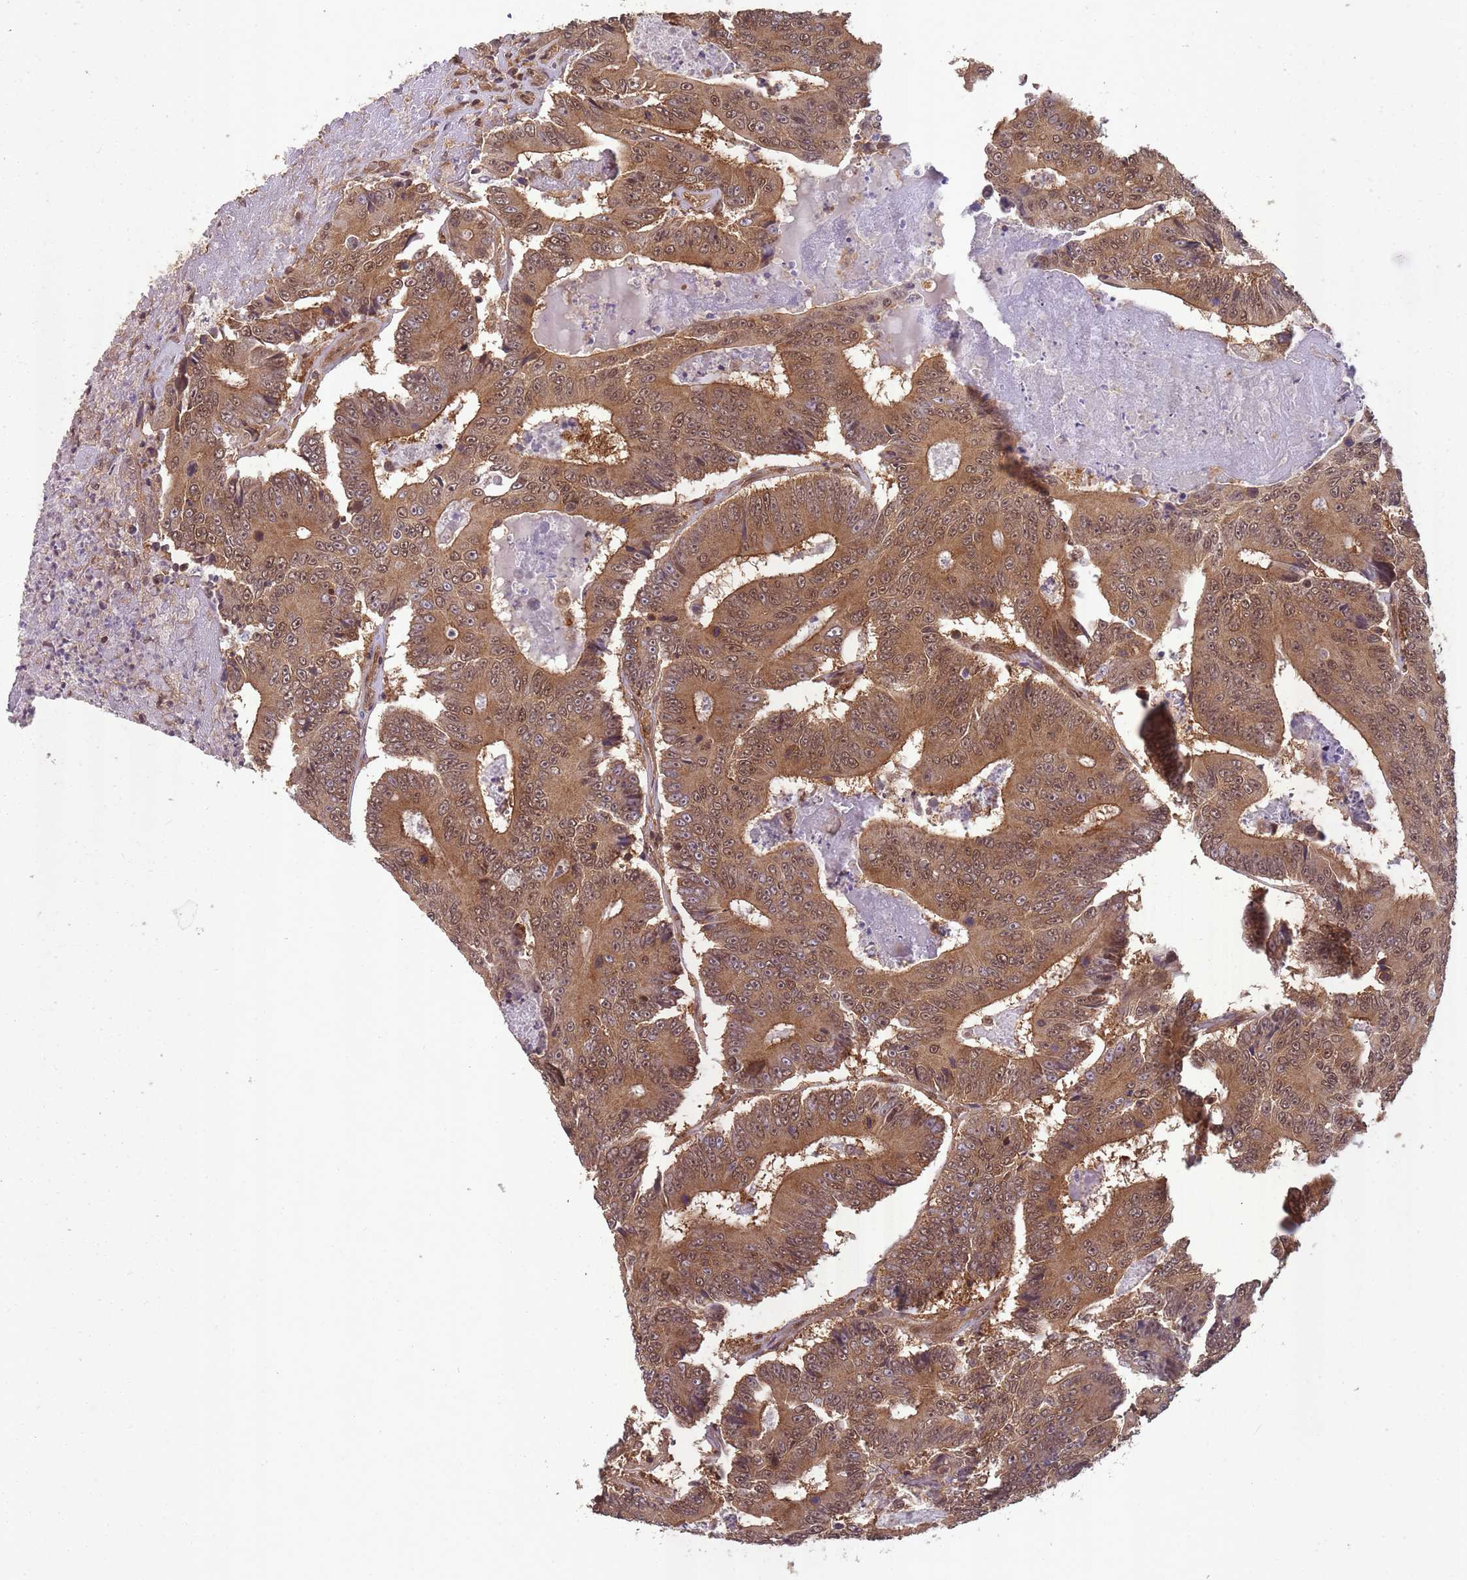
{"staining": {"intensity": "moderate", "quantity": ">75%", "location": "cytoplasmic/membranous,nuclear"}, "tissue": "colorectal cancer", "cell_type": "Tumor cells", "image_type": "cancer", "snomed": [{"axis": "morphology", "description": "Adenocarcinoma, NOS"}, {"axis": "topography", "description": "Colon"}], "caption": "Protein staining of adenocarcinoma (colorectal) tissue displays moderate cytoplasmic/membranous and nuclear expression in about >75% of tumor cells. The protein of interest is shown in brown color, while the nuclei are stained blue.", "gene": "PPP6R3", "patient": {"sex": "male", "age": 83}}